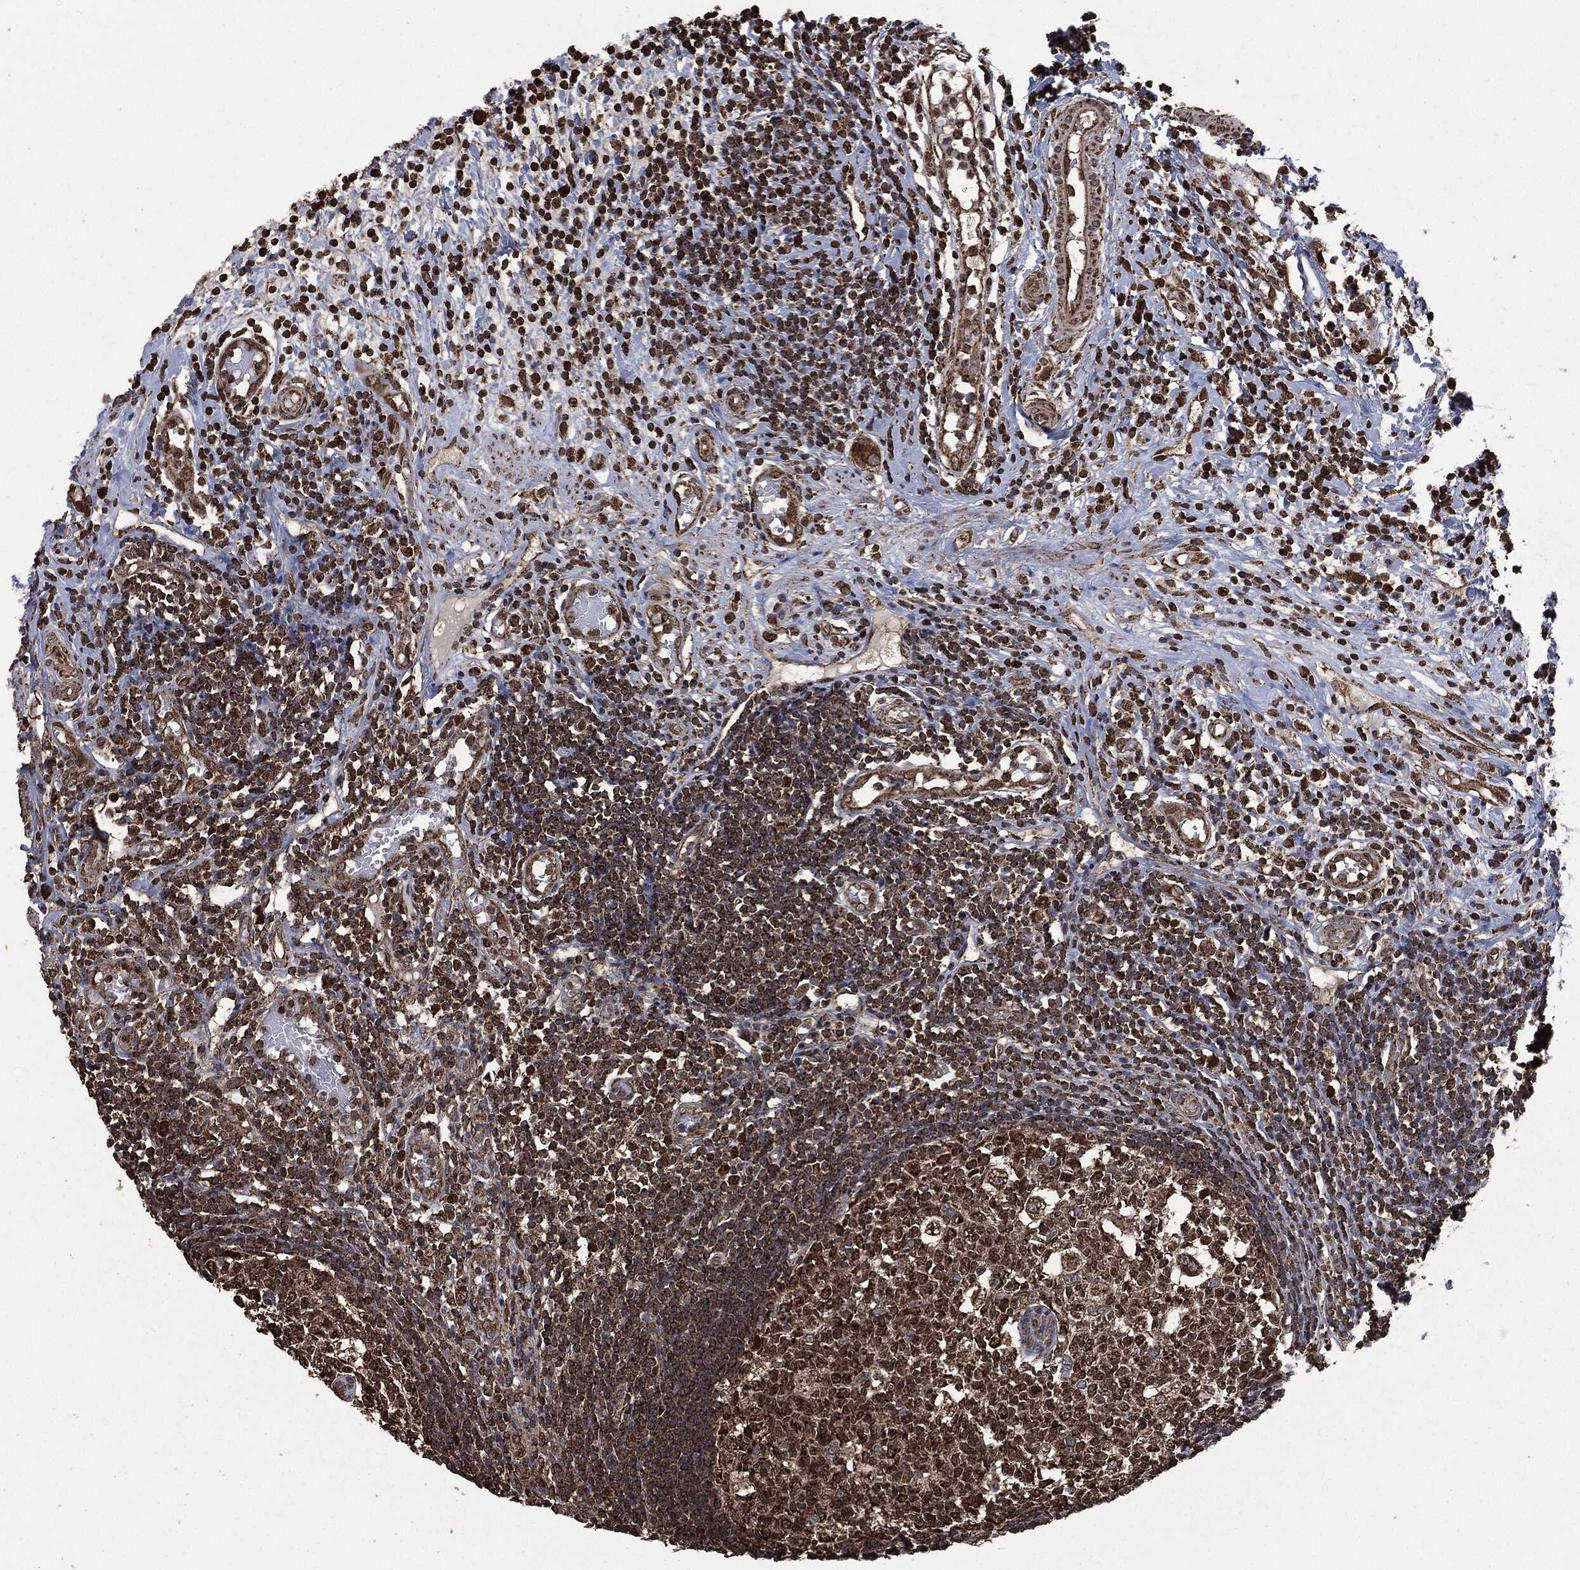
{"staining": {"intensity": "strong", "quantity": ">75%", "location": "cytoplasmic/membranous"}, "tissue": "appendix", "cell_type": "Glandular cells", "image_type": "normal", "snomed": [{"axis": "morphology", "description": "Normal tissue, NOS"}, {"axis": "morphology", "description": "Inflammation, NOS"}, {"axis": "topography", "description": "Appendix"}], "caption": "Immunohistochemical staining of benign appendix demonstrates strong cytoplasmic/membranous protein expression in approximately >75% of glandular cells. (DAB (3,3'-diaminobenzidine) = brown stain, brightfield microscopy at high magnification).", "gene": "LIG3", "patient": {"sex": "male", "age": 16}}